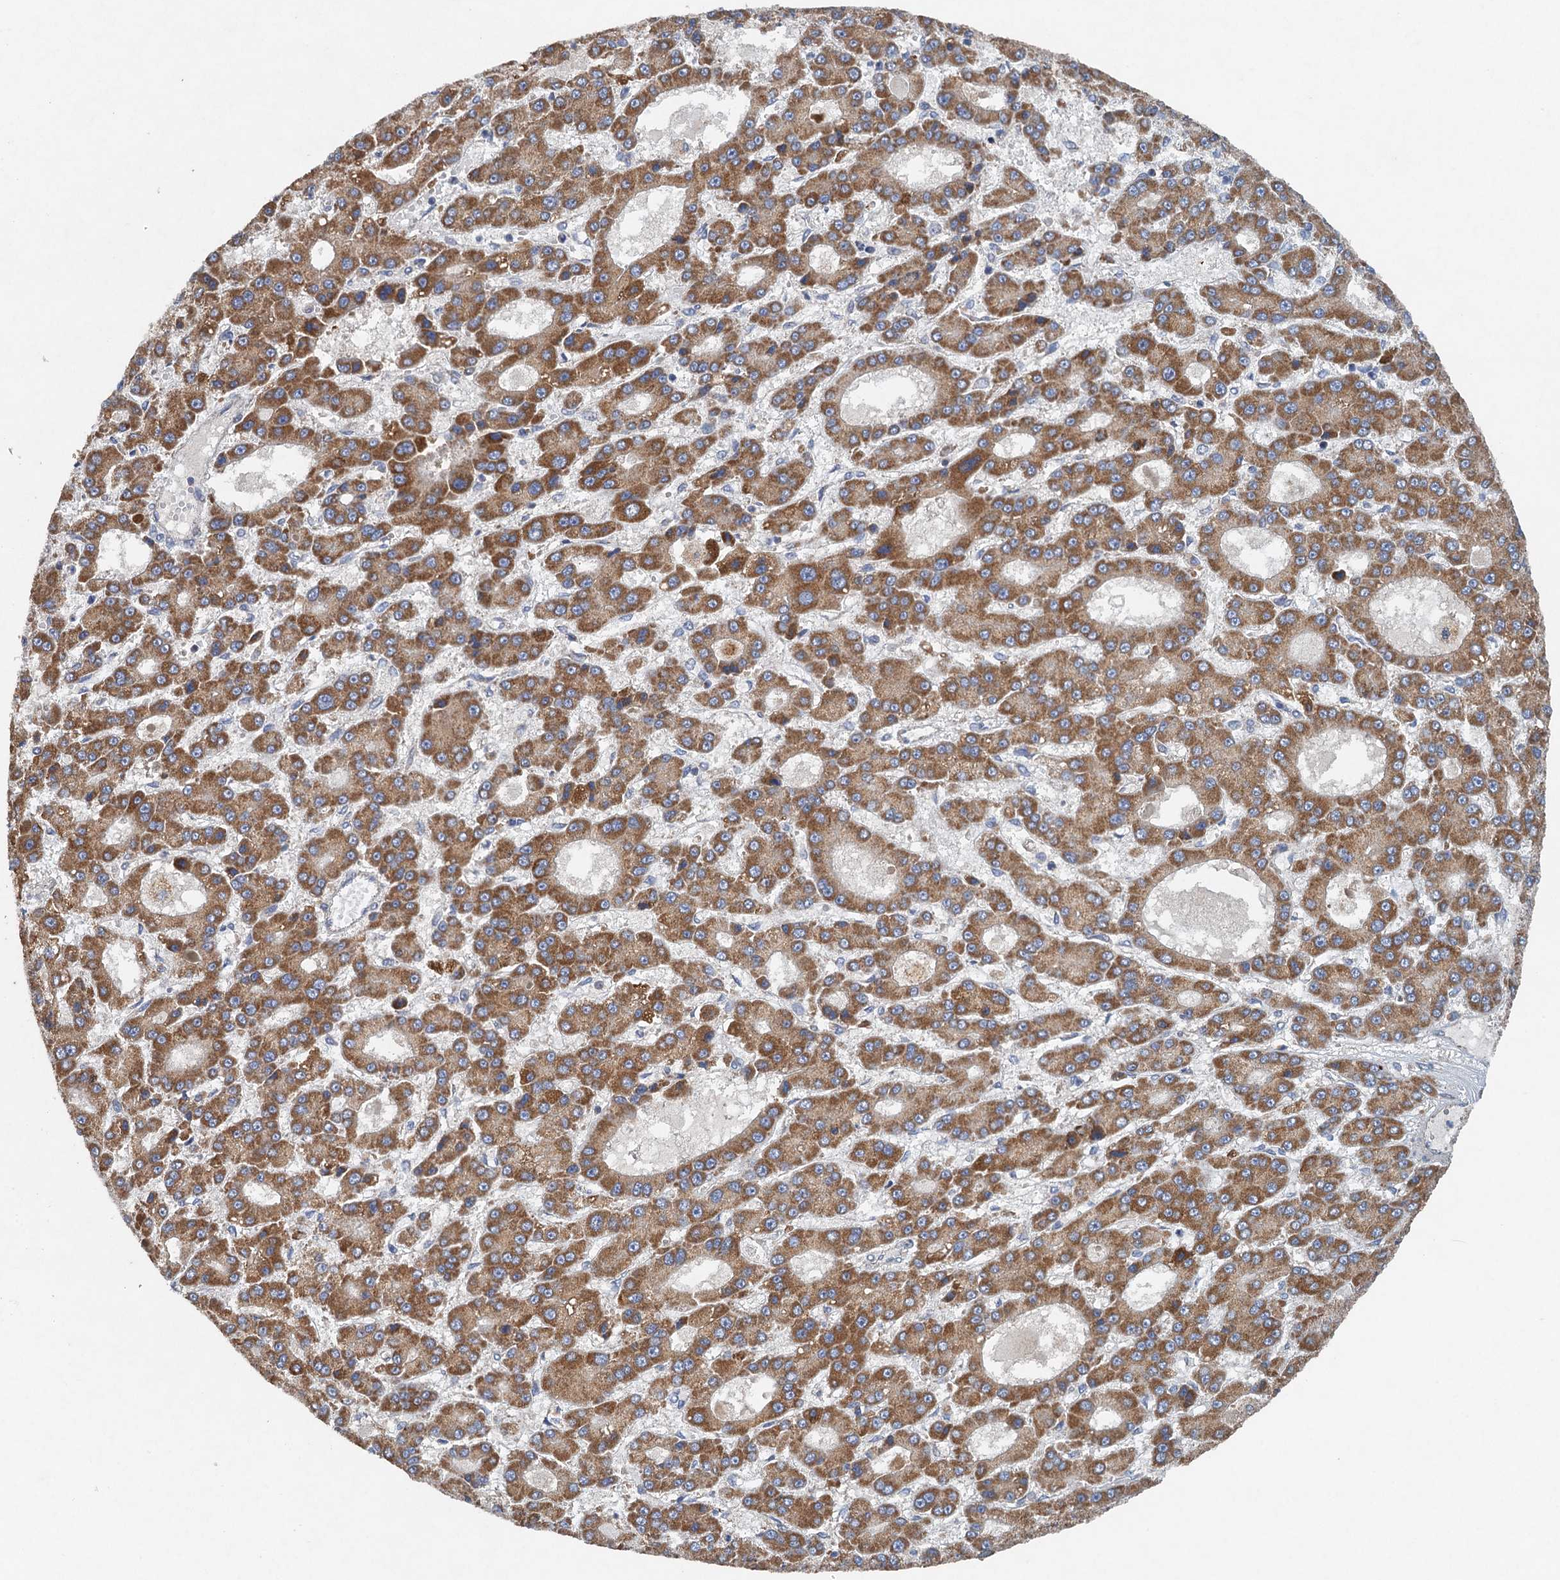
{"staining": {"intensity": "moderate", "quantity": ">75%", "location": "cytoplasmic/membranous"}, "tissue": "liver cancer", "cell_type": "Tumor cells", "image_type": "cancer", "snomed": [{"axis": "morphology", "description": "Carcinoma, Hepatocellular, NOS"}, {"axis": "topography", "description": "Liver"}], "caption": "A brown stain labels moderate cytoplasmic/membranous expression of a protein in human hepatocellular carcinoma (liver) tumor cells. The staining was performed using DAB to visualize the protein expression in brown, while the nuclei were stained in blue with hematoxylin (Magnification: 20x).", "gene": "BCS1L", "patient": {"sex": "male", "age": 70}}